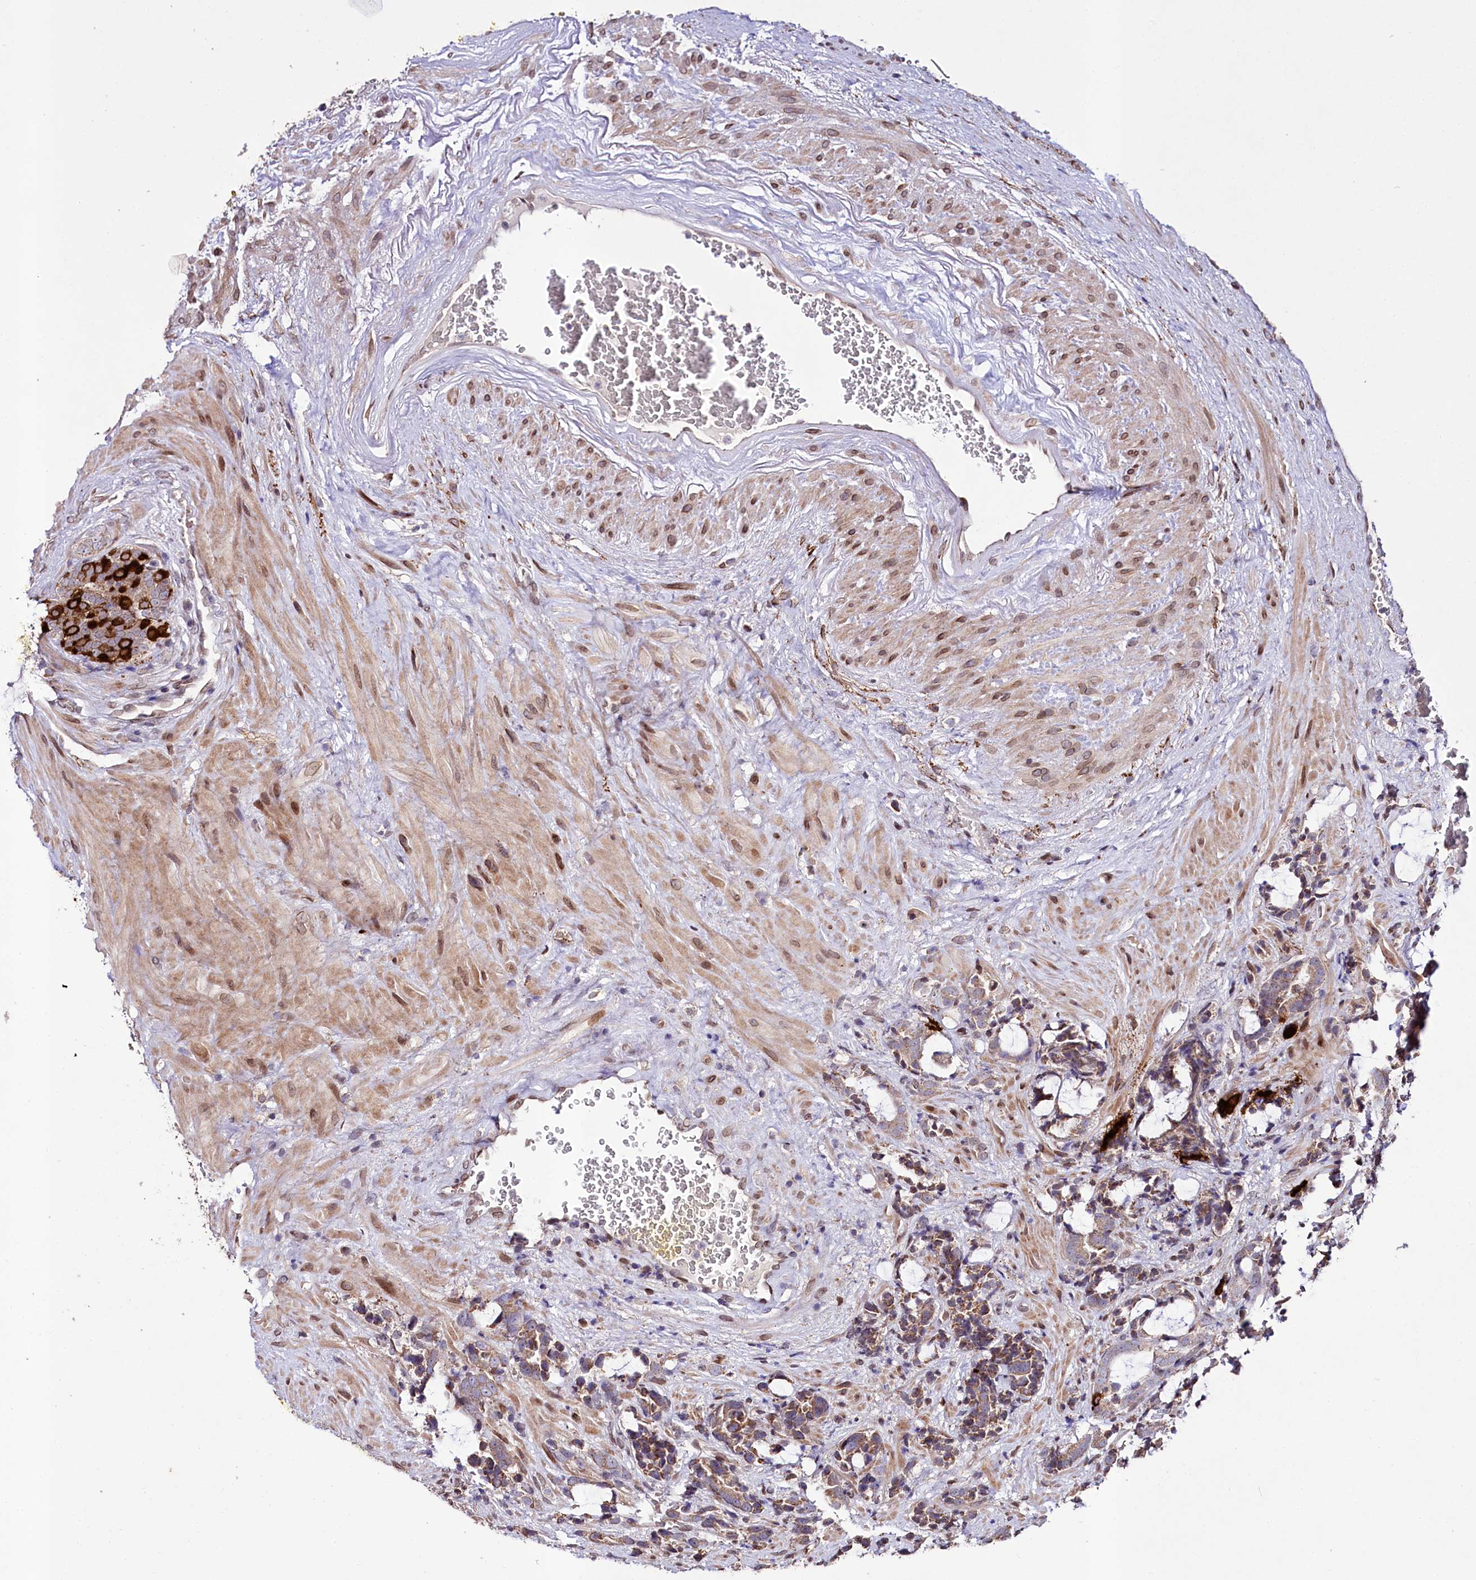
{"staining": {"intensity": "moderate", "quantity": "25%-75%", "location": "cytoplasmic/membranous"}, "tissue": "prostate cancer", "cell_type": "Tumor cells", "image_type": "cancer", "snomed": [{"axis": "morphology", "description": "Adenocarcinoma, High grade"}, {"axis": "topography", "description": "Prostate and seminal vesicle, NOS"}], "caption": "Immunohistochemistry (DAB (3,3'-diaminobenzidine)) staining of human prostate high-grade adenocarcinoma shows moderate cytoplasmic/membranous protein positivity in approximately 25%-75% of tumor cells.", "gene": "ZNF226", "patient": {"sex": "male", "age": 67}}